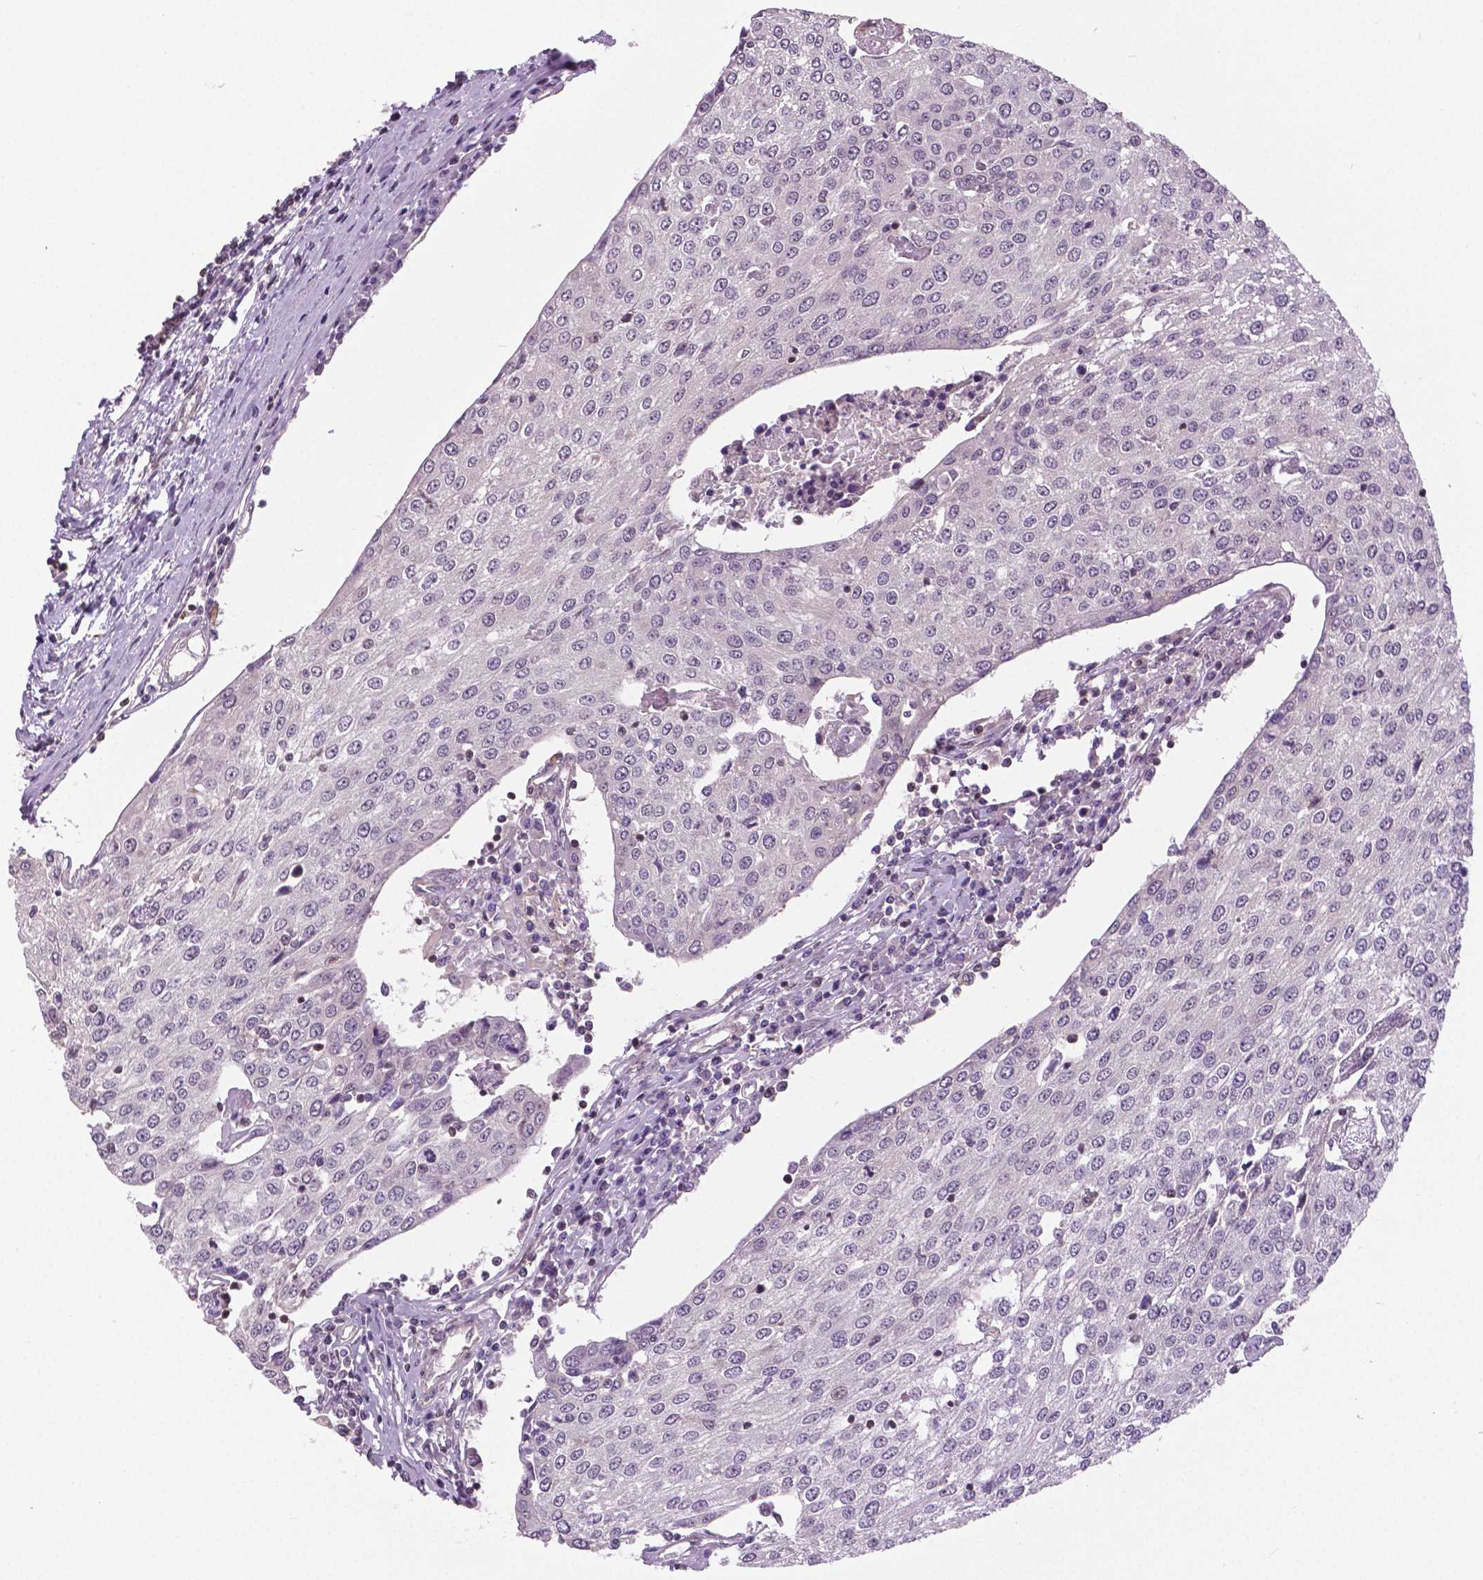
{"staining": {"intensity": "negative", "quantity": "none", "location": "none"}, "tissue": "urothelial cancer", "cell_type": "Tumor cells", "image_type": "cancer", "snomed": [{"axis": "morphology", "description": "Urothelial carcinoma, High grade"}, {"axis": "topography", "description": "Urinary bladder"}], "caption": "A high-resolution photomicrograph shows immunohistochemistry staining of urothelial cancer, which reveals no significant positivity in tumor cells. Nuclei are stained in blue.", "gene": "ANXA13", "patient": {"sex": "female", "age": 85}}